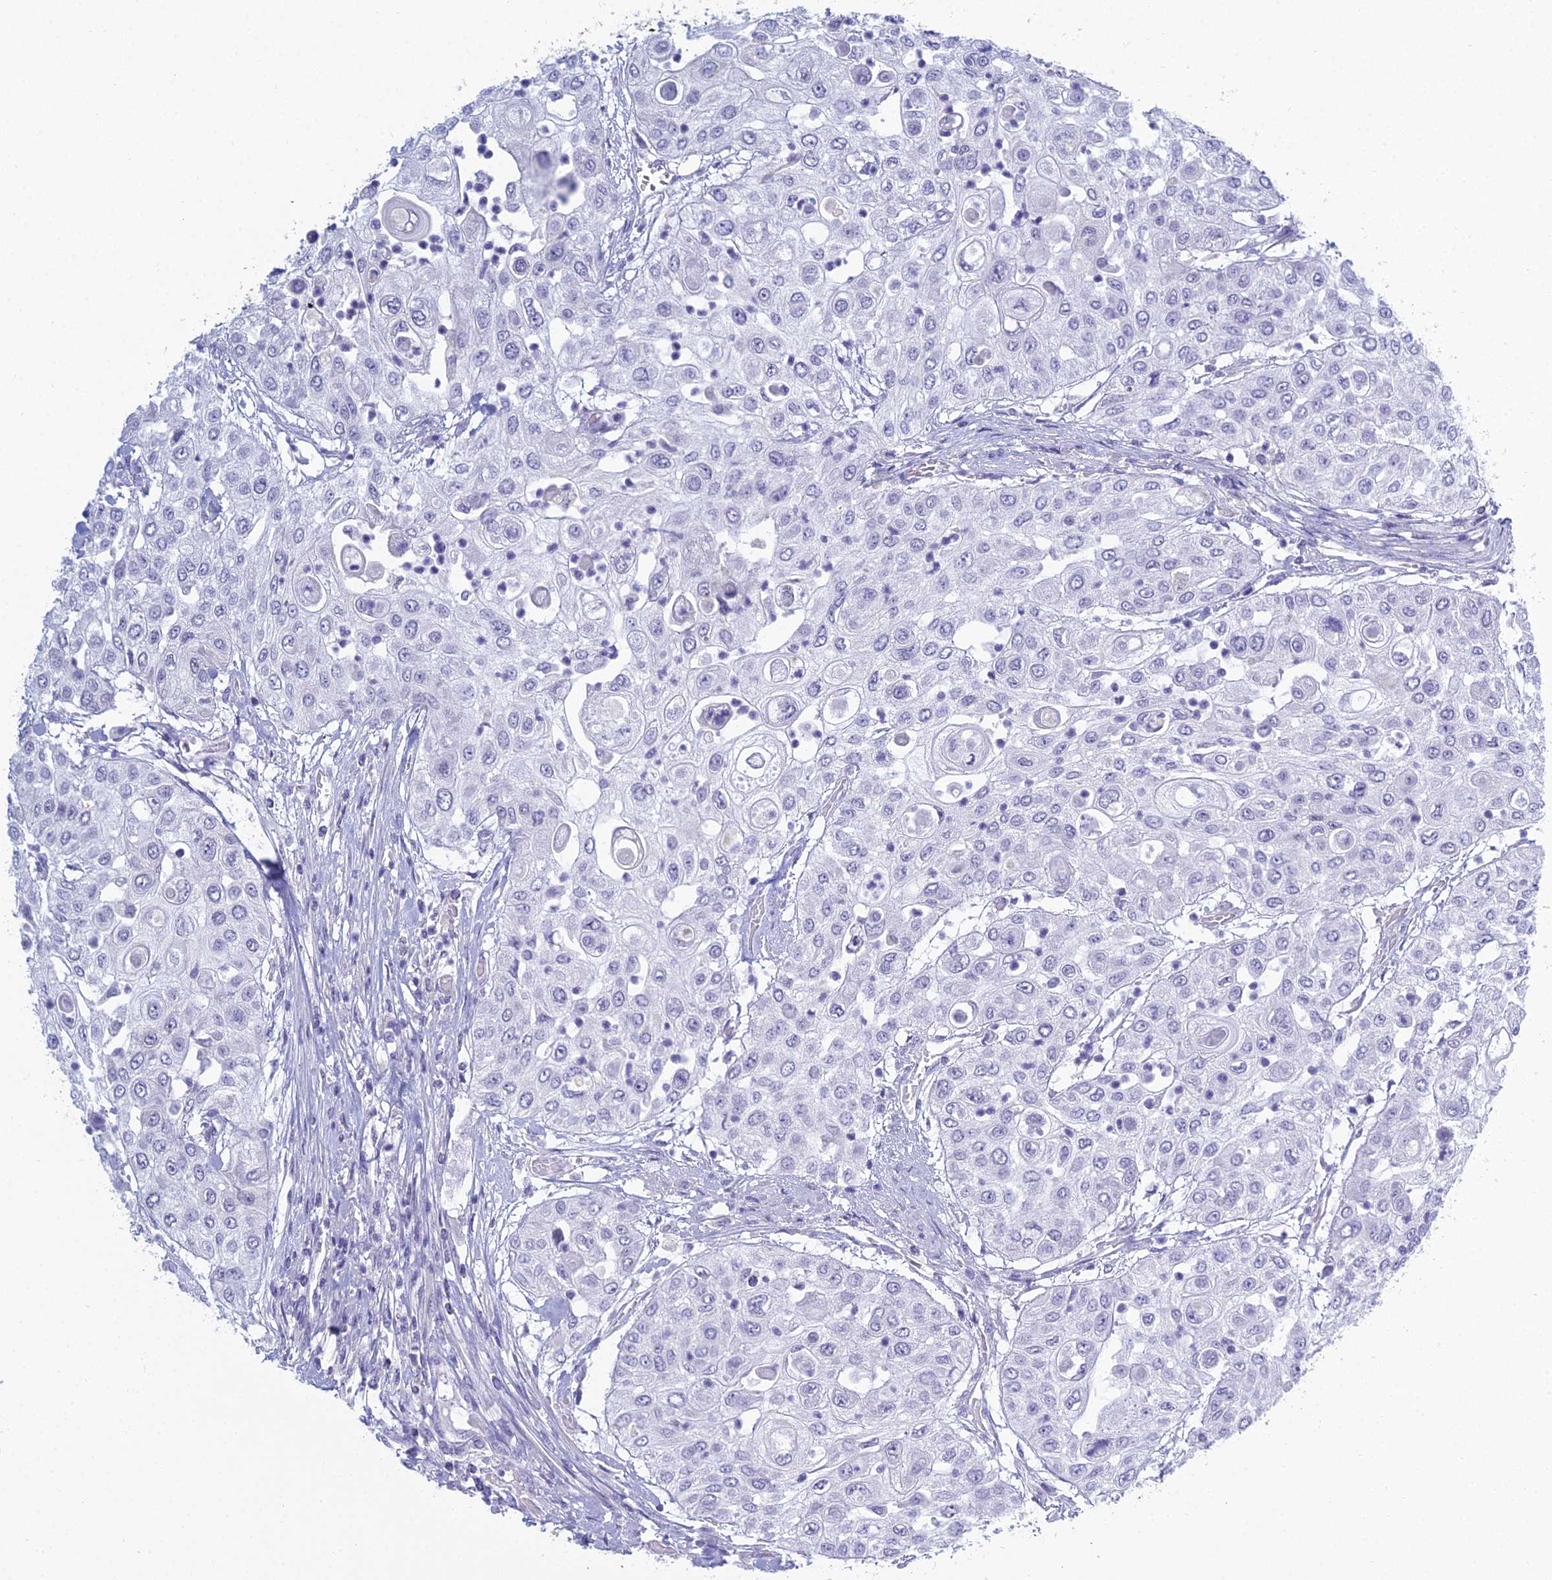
{"staining": {"intensity": "negative", "quantity": "none", "location": "none"}, "tissue": "urothelial cancer", "cell_type": "Tumor cells", "image_type": "cancer", "snomed": [{"axis": "morphology", "description": "Urothelial carcinoma, High grade"}, {"axis": "topography", "description": "Urinary bladder"}], "caption": "This is a image of immunohistochemistry staining of urothelial cancer, which shows no positivity in tumor cells.", "gene": "MUC13", "patient": {"sex": "female", "age": 79}}